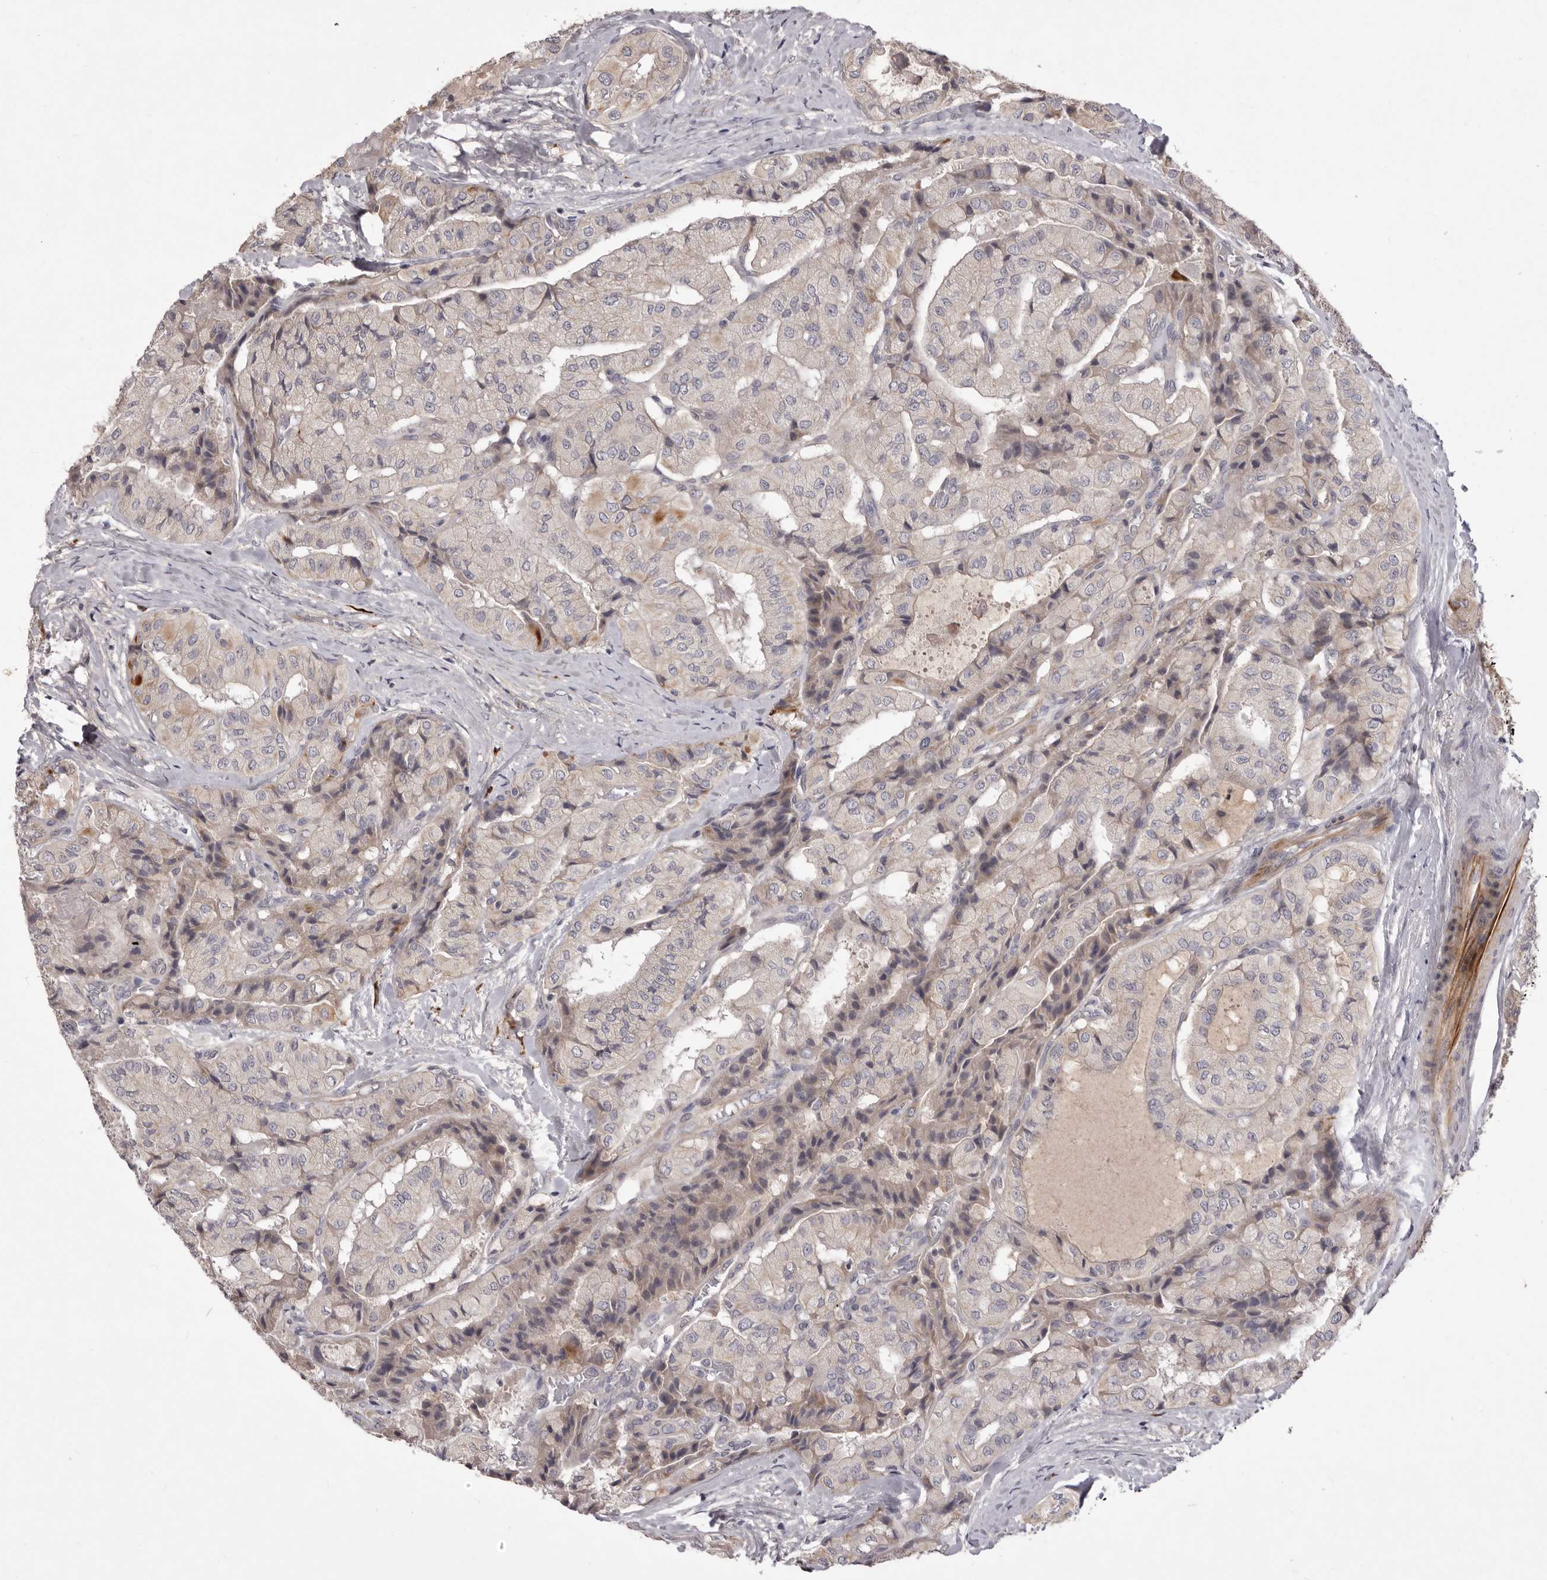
{"staining": {"intensity": "negative", "quantity": "none", "location": "none"}, "tissue": "thyroid cancer", "cell_type": "Tumor cells", "image_type": "cancer", "snomed": [{"axis": "morphology", "description": "Papillary adenocarcinoma, NOS"}, {"axis": "topography", "description": "Thyroid gland"}], "caption": "Protein analysis of thyroid papillary adenocarcinoma exhibits no significant expression in tumor cells.", "gene": "PNRC1", "patient": {"sex": "female", "age": 59}}